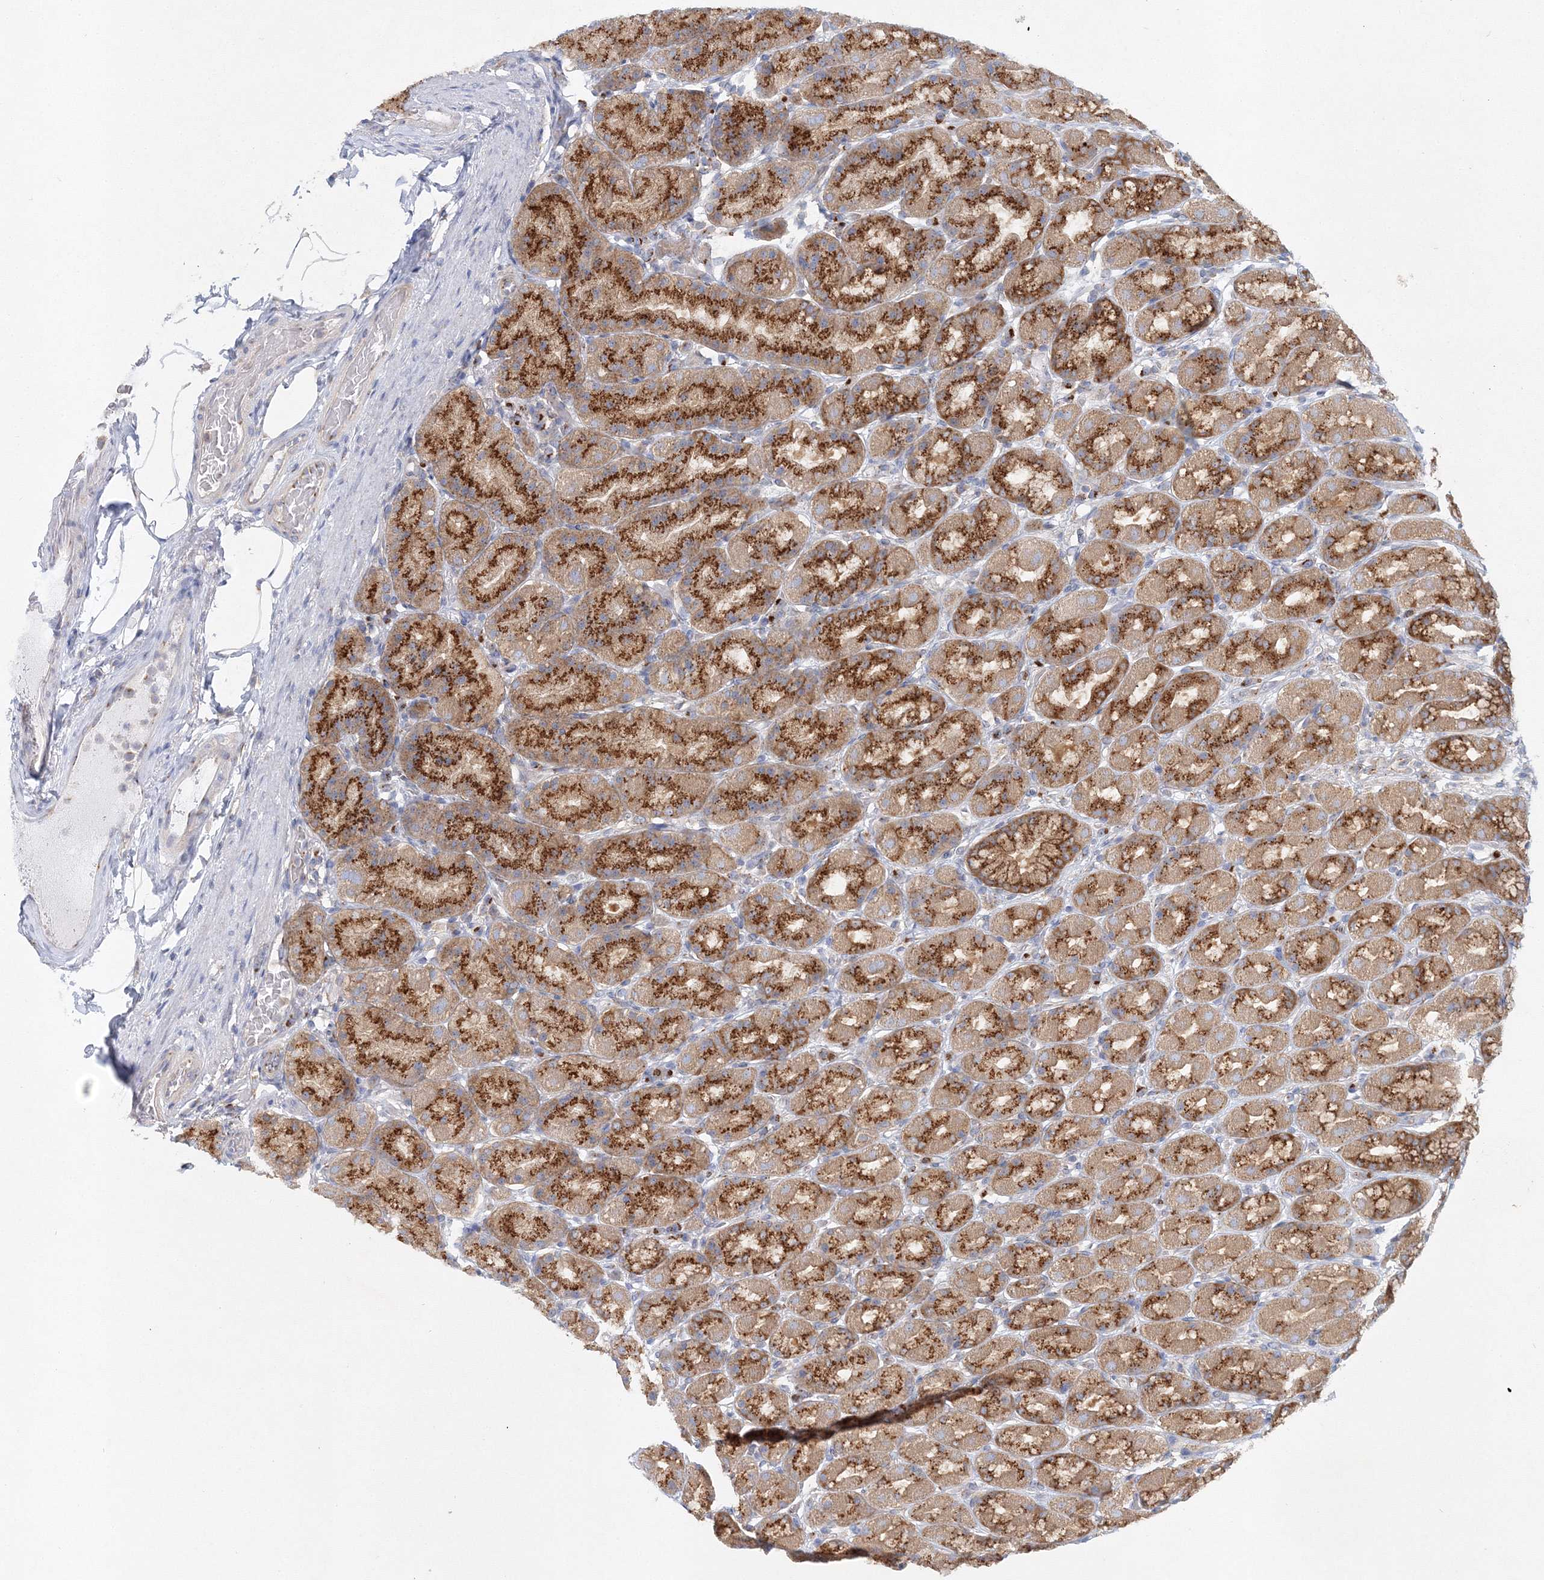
{"staining": {"intensity": "strong", "quantity": ">75%", "location": "cytoplasmic/membranous"}, "tissue": "stomach", "cell_type": "Glandular cells", "image_type": "normal", "snomed": [{"axis": "morphology", "description": "Normal tissue, NOS"}, {"axis": "topography", "description": "Stomach, upper"}], "caption": "A histopathology image of human stomach stained for a protein displays strong cytoplasmic/membranous brown staining in glandular cells.", "gene": "SEC23IP", "patient": {"sex": "male", "age": 68}}